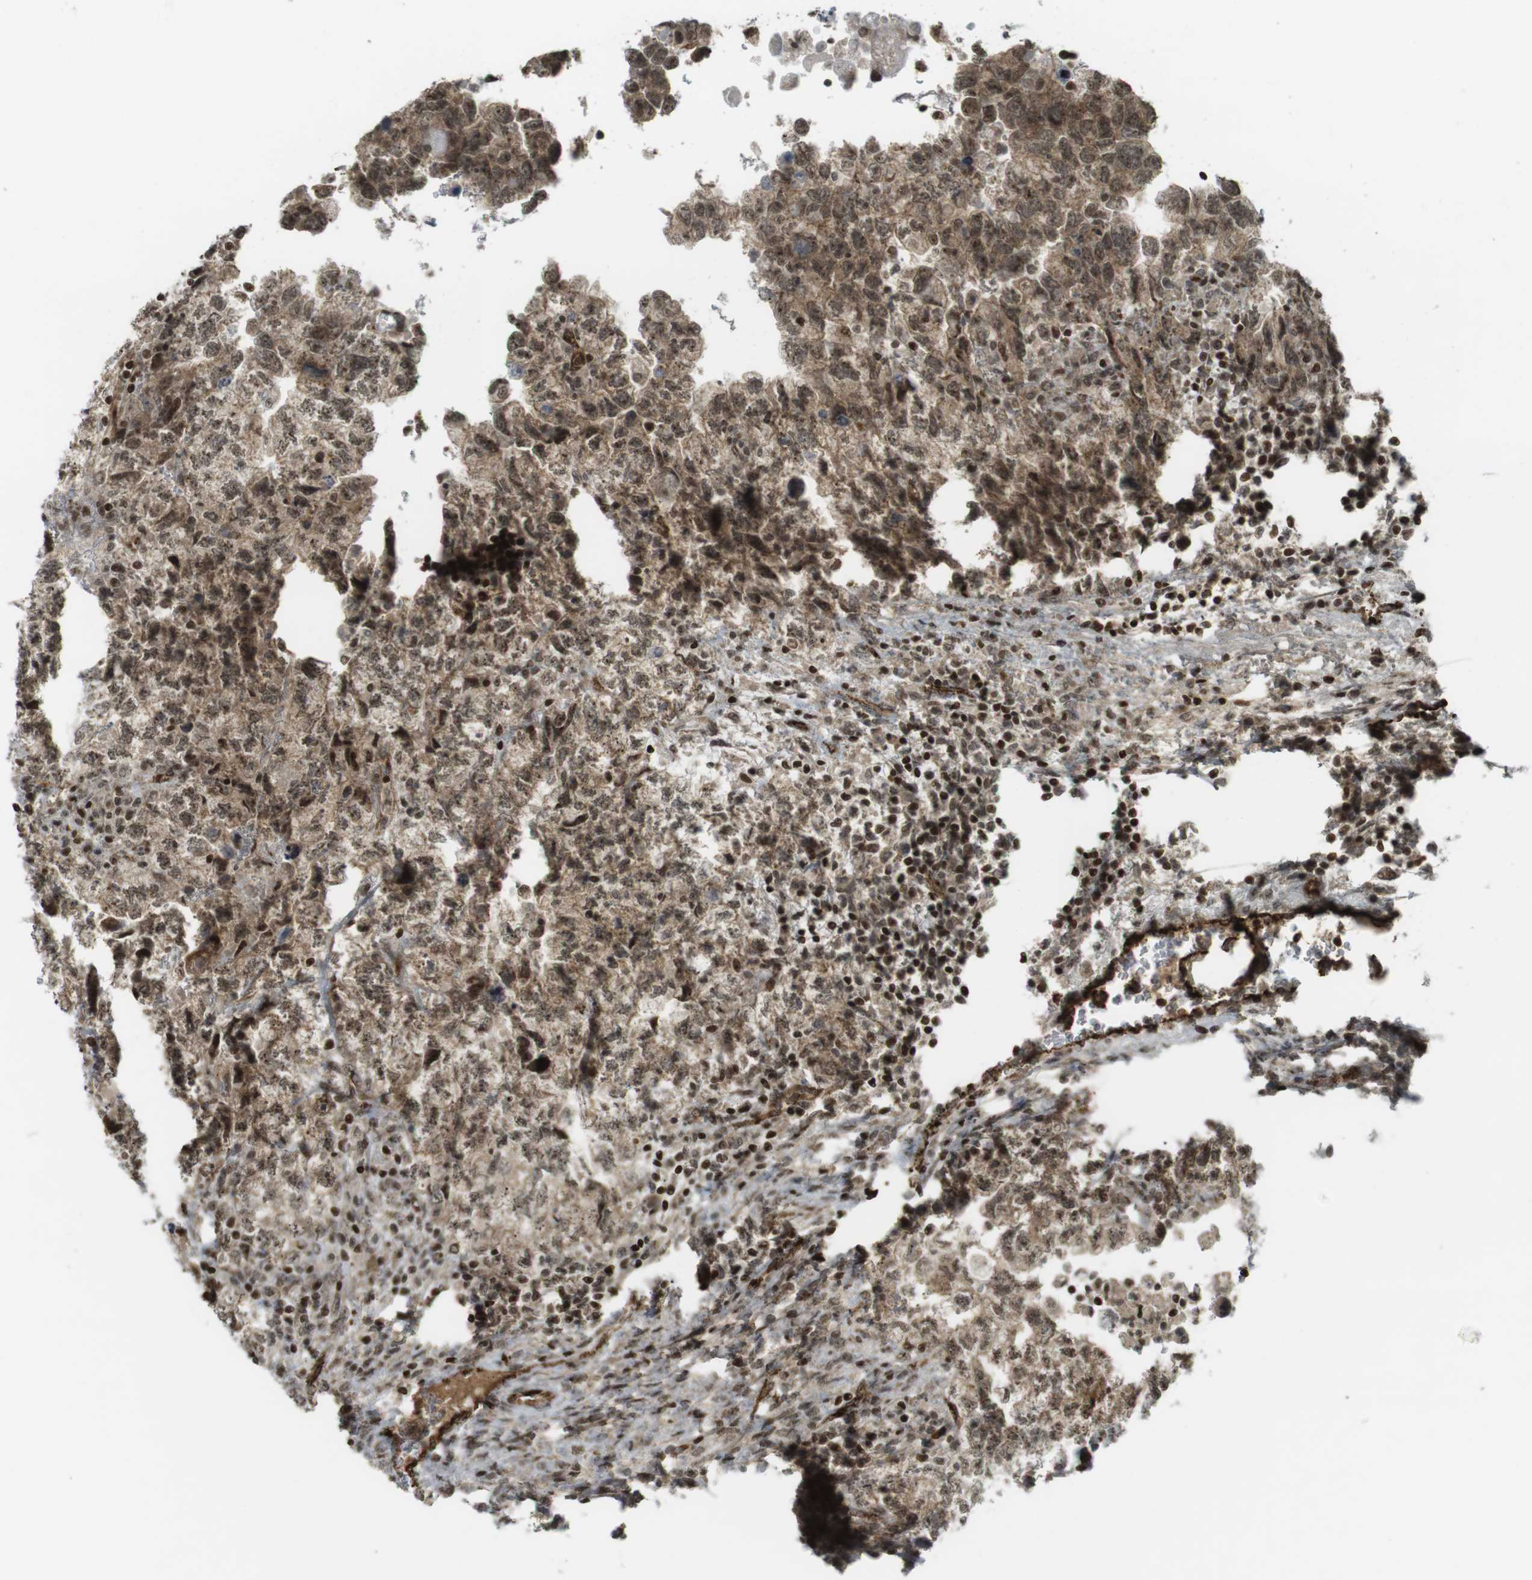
{"staining": {"intensity": "moderate", "quantity": ">75%", "location": "cytoplasmic/membranous,nuclear"}, "tissue": "testis cancer", "cell_type": "Tumor cells", "image_type": "cancer", "snomed": [{"axis": "morphology", "description": "Carcinoma, Embryonal, NOS"}, {"axis": "topography", "description": "Testis"}], "caption": "Tumor cells exhibit moderate cytoplasmic/membranous and nuclear positivity in about >75% of cells in testis cancer.", "gene": "PPP1R13B", "patient": {"sex": "male", "age": 36}}